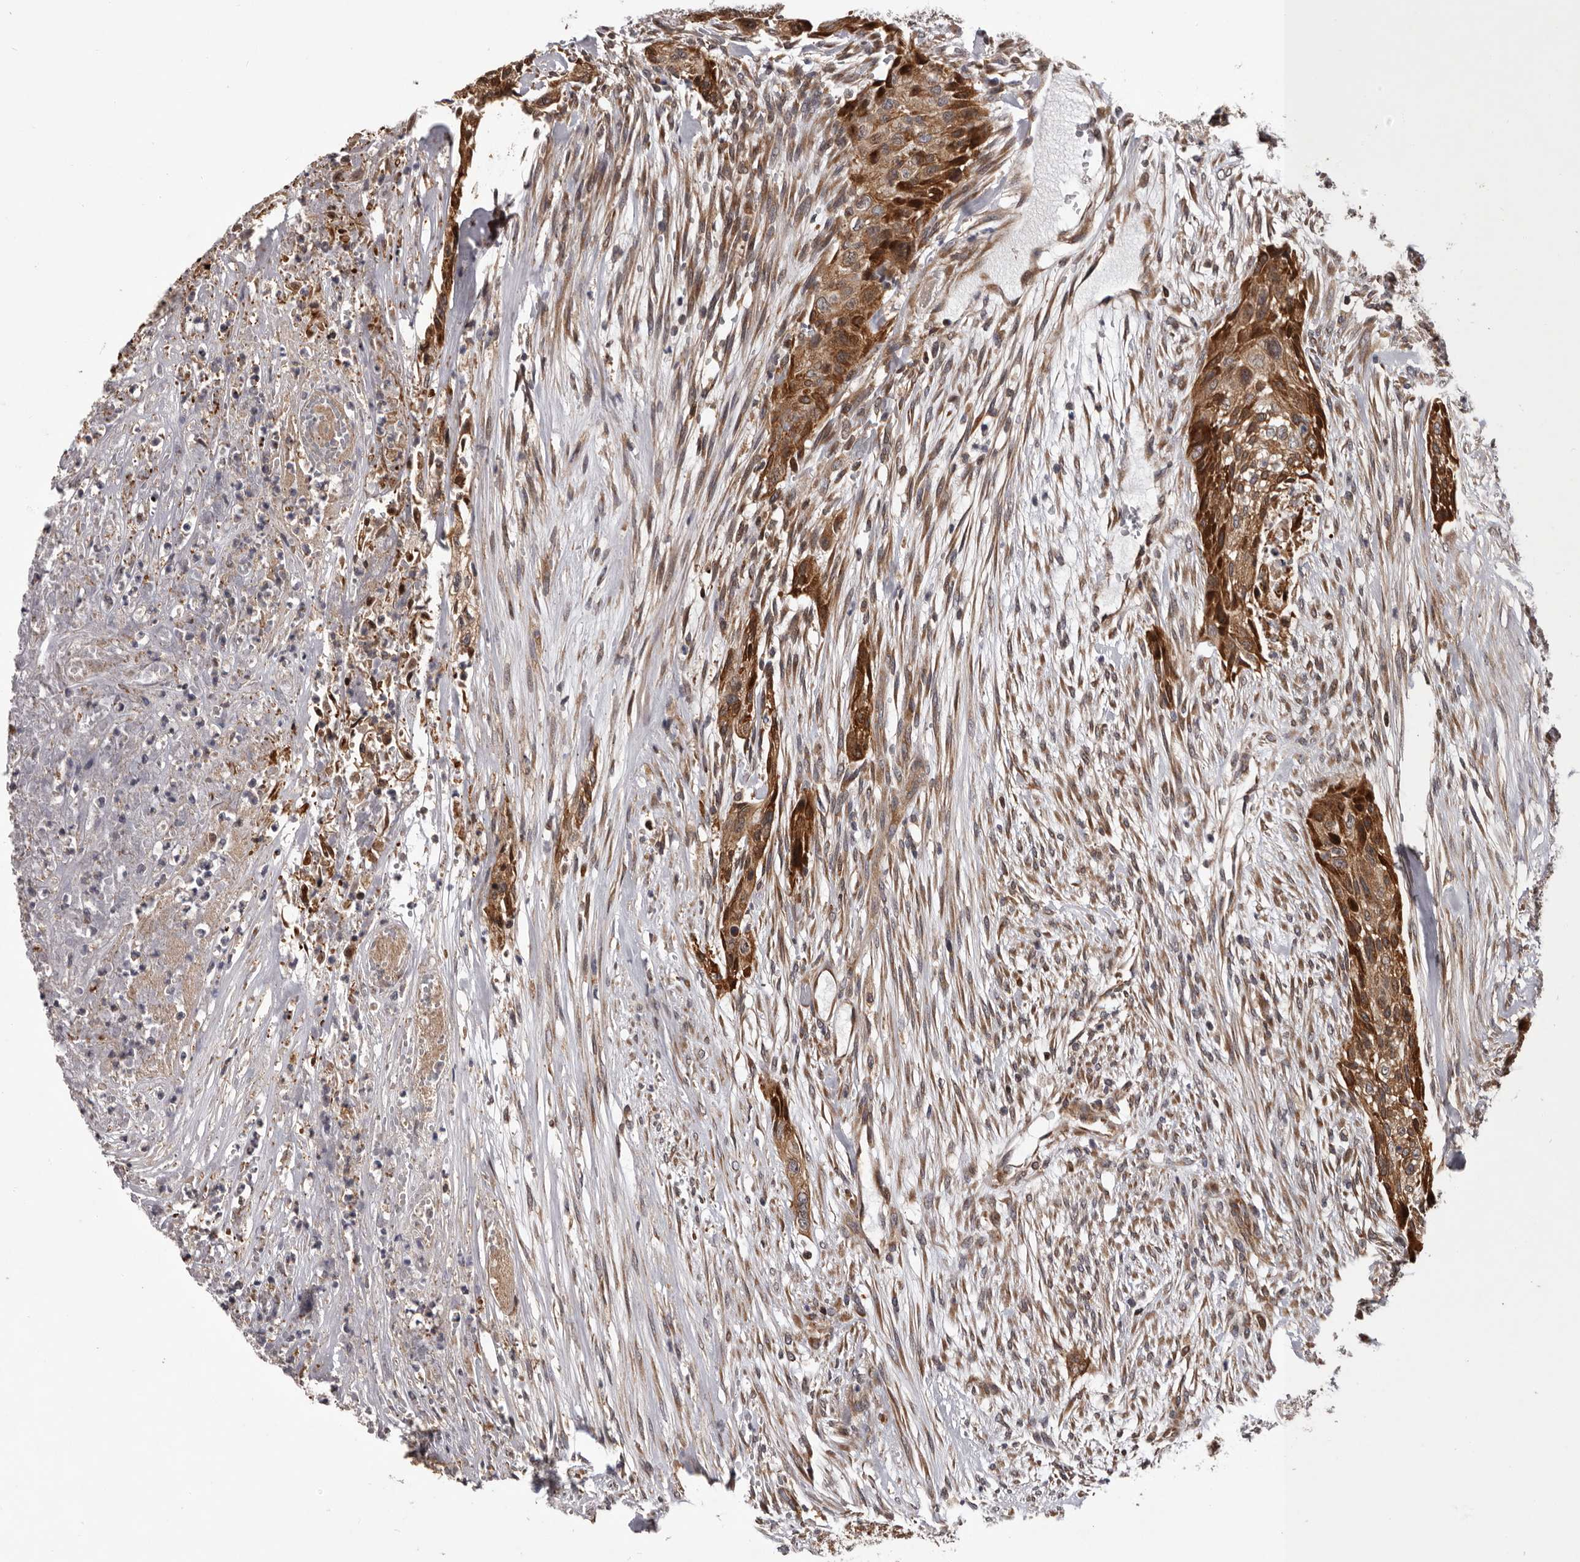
{"staining": {"intensity": "strong", "quantity": "25%-75%", "location": "cytoplasmic/membranous,nuclear"}, "tissue": "urothelial cancer", "cell_type": "Tumor cells", "image_type": "cancer", "snomed": [{"axis": "morphology", "description": "Urothelial carcinoma, High grade"}, {"axis": "topography", "description": "Urinary bladder"}], "caption": "Urothelial cancer tissue exhibits strong cytoplasmic/membranous and nuclear positivity in about 25%-75% of tumor cells, visualized by immunohistochemistry.", "gene": "GADD45B", "patient": {"sex": "male", "age": 35}}